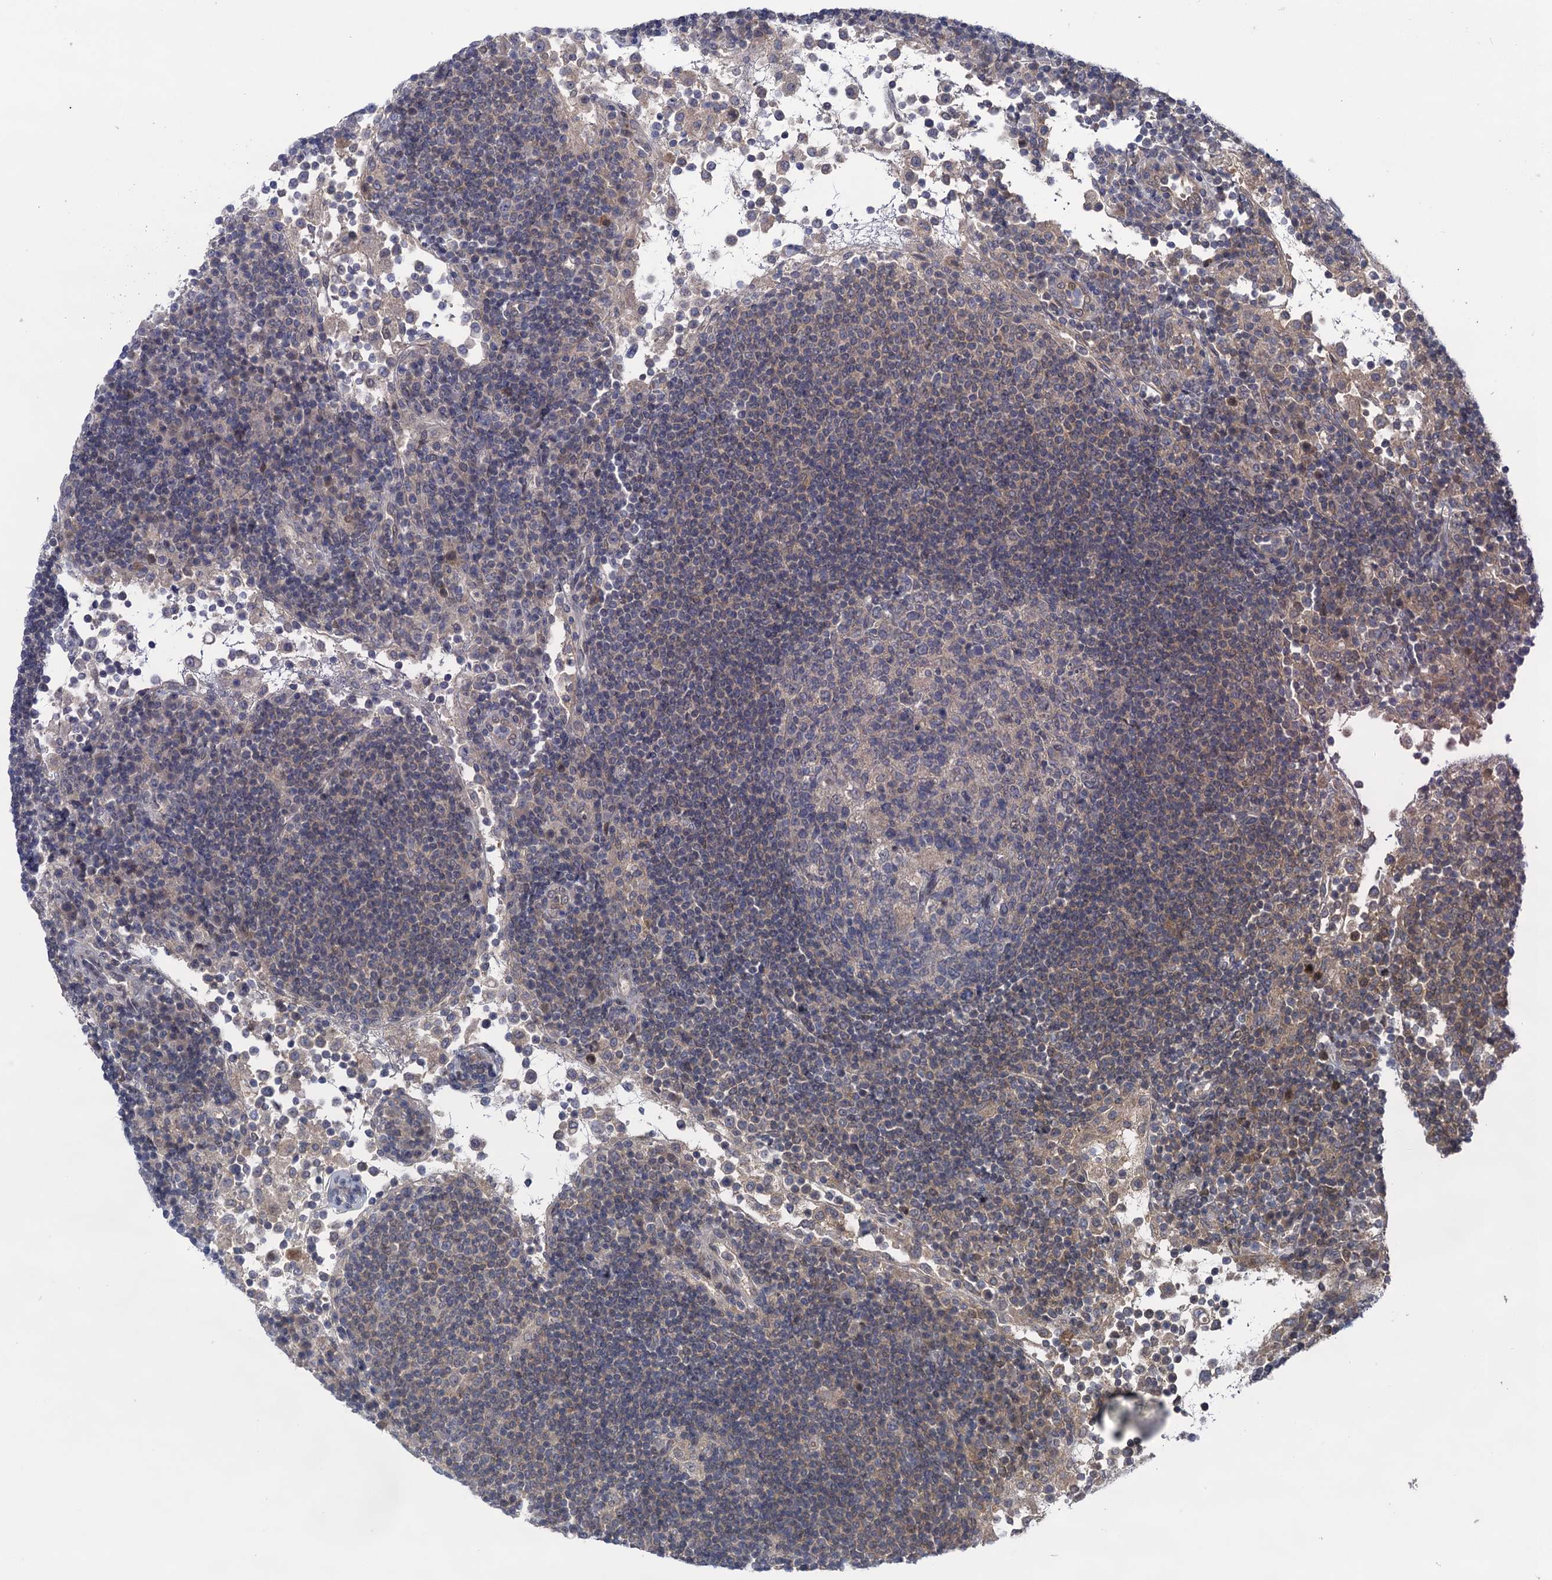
{"staining": {"intensity": "negative", "quantity": "none", "location": "none"}, "tissue": "lymph node", "cell_type": "Germinal center cells", "image_type": "normal", "snomed": [{"axis": "morphology", "description": "Normal tissue, NOS"}, {"axis": "topography", "description": "Lymph node"}], "caption": "This is an immunohistochemistry (IHC) micrograph of benign lymph node. There is no positivity in germinal center cells.", "gene": "GLO1", "patient": {"sex": "female", "age": 53}}